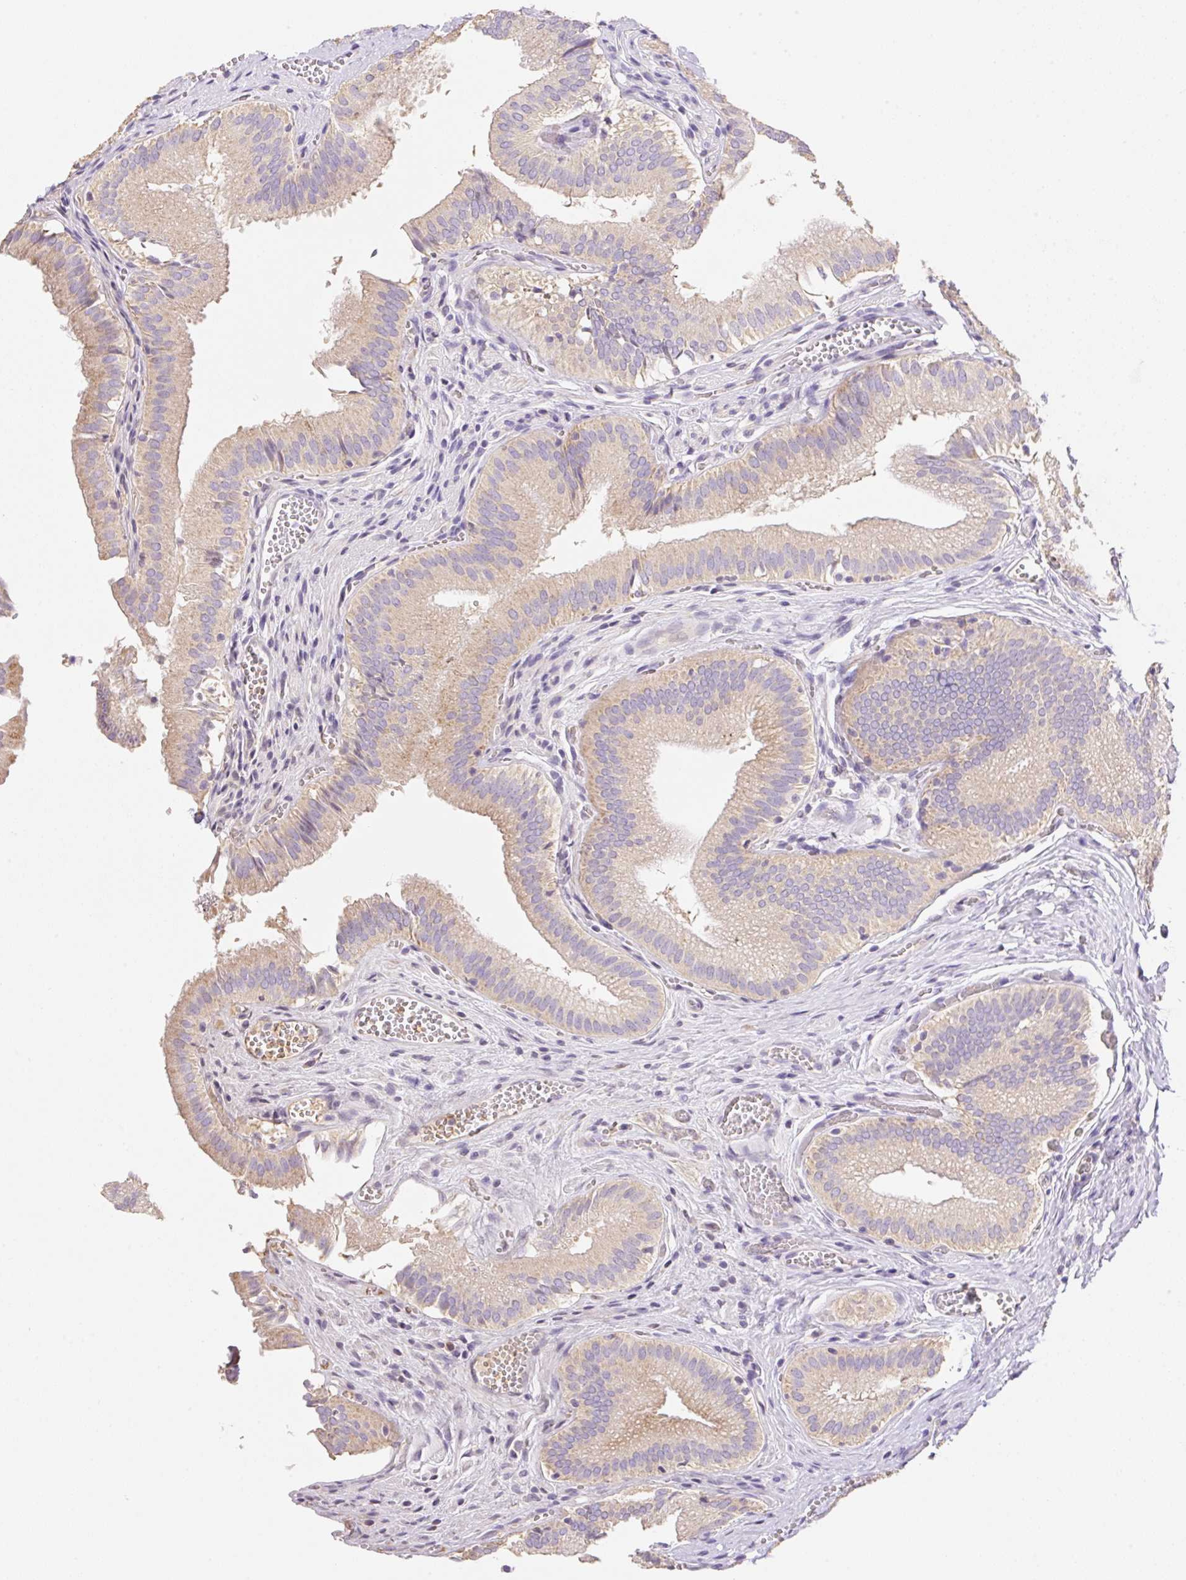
{"staining": {"intensity": "moderate", "quantity": "25%-75%", "location": "cytoplasmic/membranous"}, "tissue": "gallbladder", "cell_type": "Glandular cells", "image_type": "normal", "snomed": [{"axis": "morphology", "description": "Normal tissue, NOS"}, {"axis": "topography", "description": "Gallbladder"}, {"axis": "topography", "description": "Peripheral nerve tissue"}], "caption": "Immunohistochemical staining of unremarkable gallbladder demonstrates medium levels of moderate cytoplasmic/membranous staining in approximately 25%-75% of glandular cells. (IHC, brightfield microscopy, high magnification).", "gene": "COPZ2", "patient": {"sex": "male", "age": 17}}